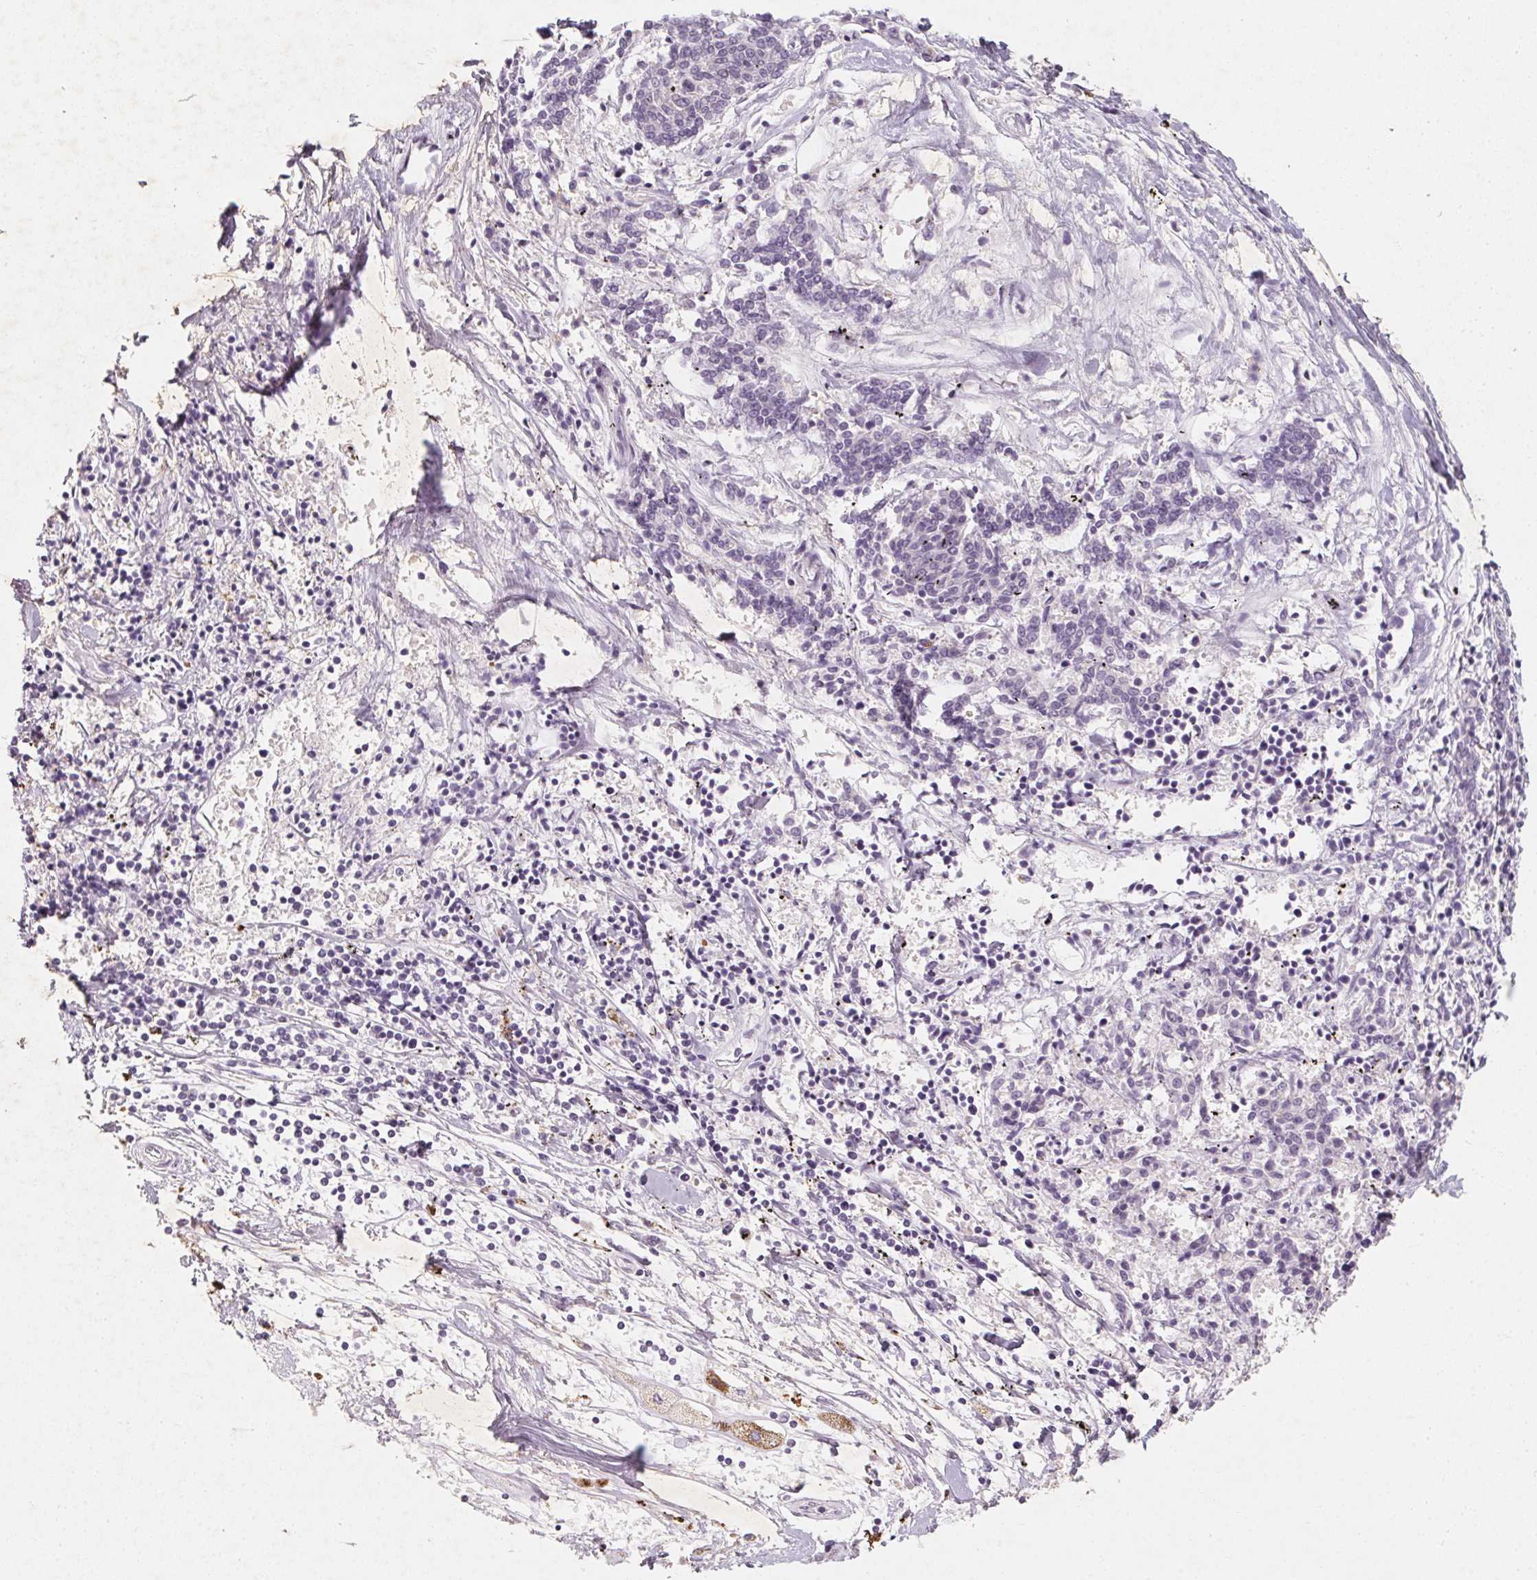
{"staining": {"intensity": "negative", "quantity": "none", "location": "none"}, "tissue": "melanoma", "cell_type": "Tumor cells", "image_type": "cancer", "snomed": [{"axis": "morphology", "description": "Malignant melanoma, NOS"}, {"axis": "topography", "description": "Skin"}], "caption": "Human melanoma stained for a protein using IHC reveals no staining in tumor cells.", "gene": "CAPZA3", "patient": {"sex": "female", "age": 72}}